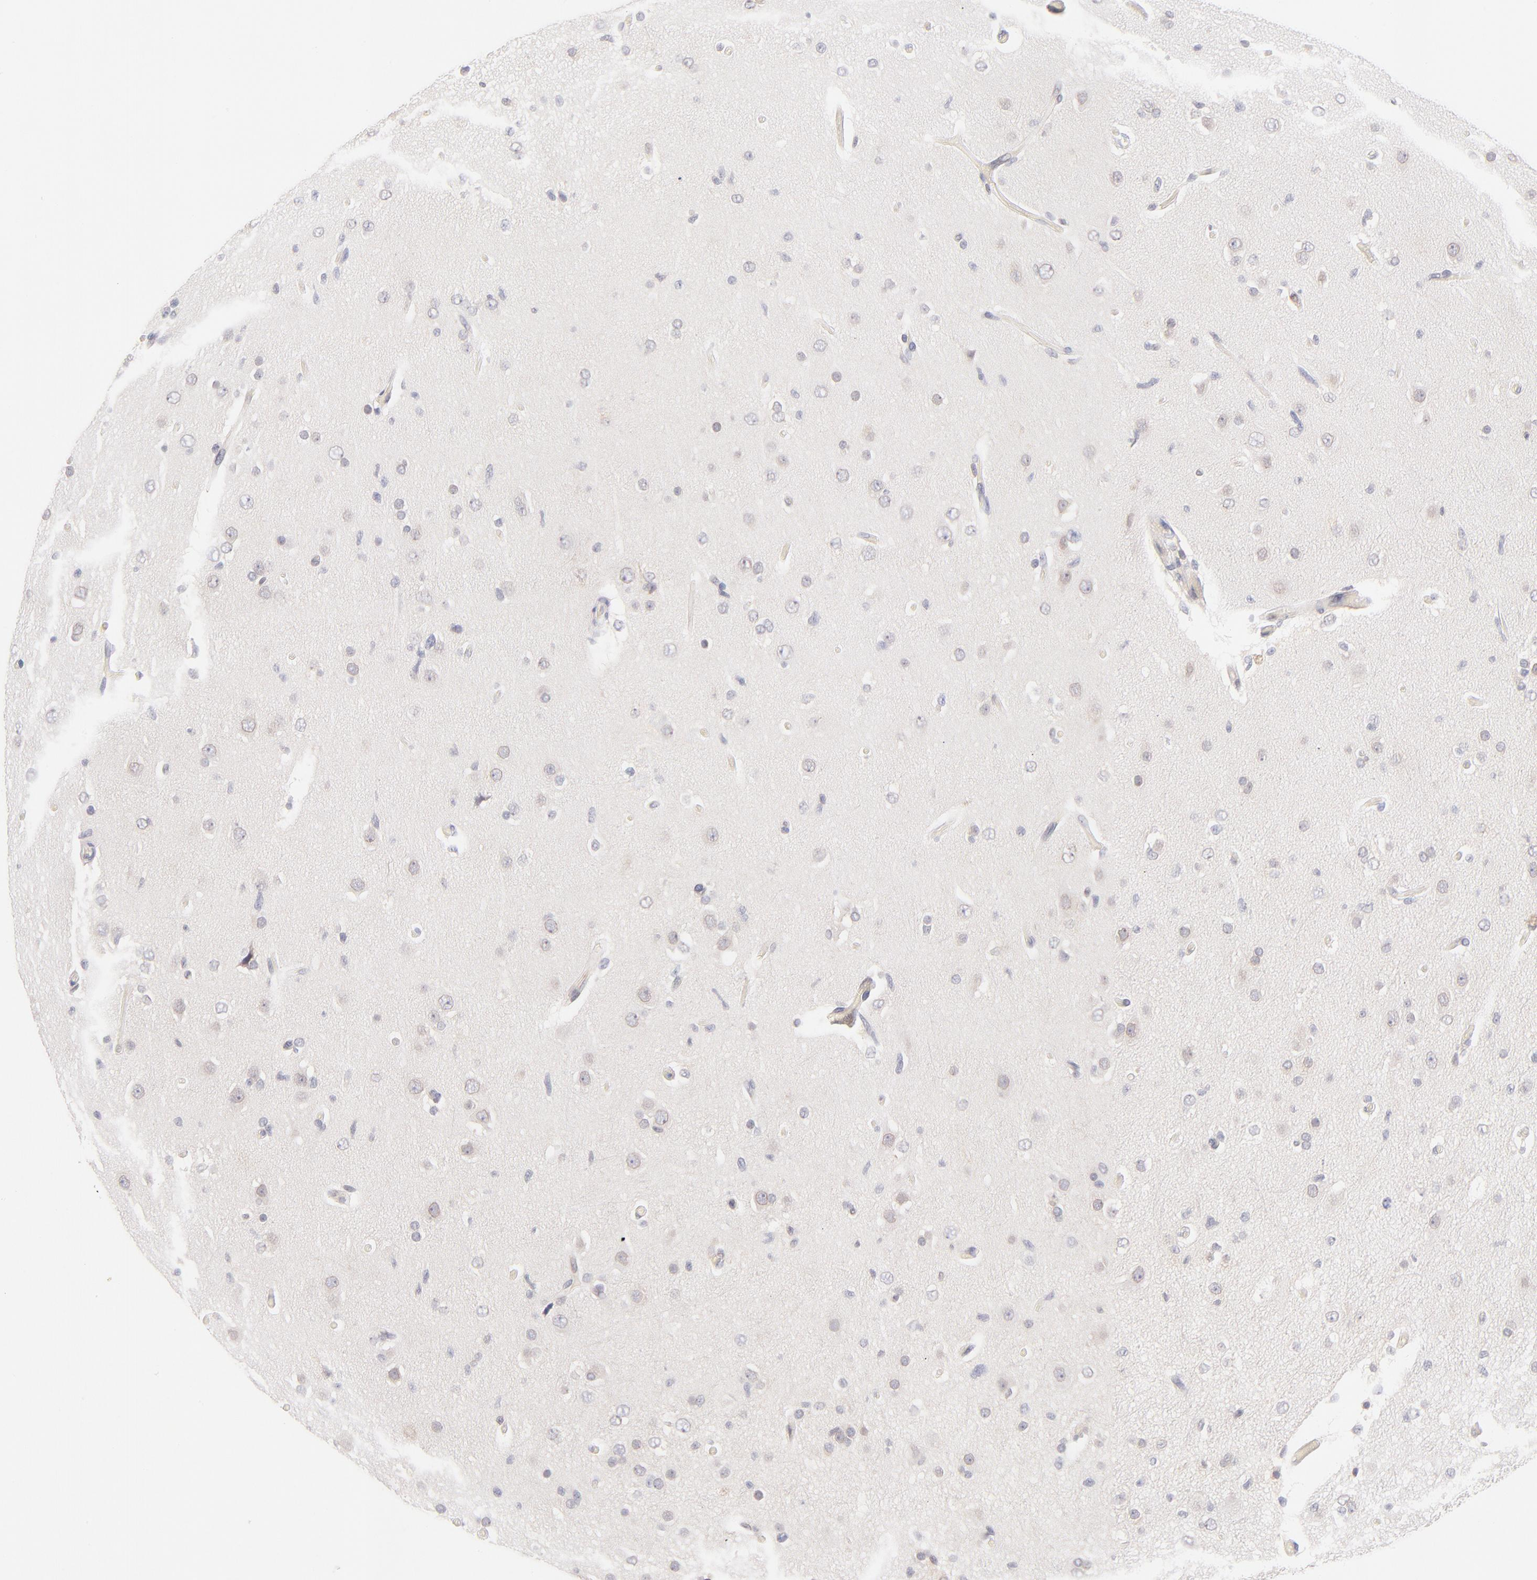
{"staining": {"intensity": "weak", "quantity": "25%-75%", "location": "nuclear"}, "tissue": "glioma", "cell_type": "Tumor cells", "image_type": "cancer", "snomed": [{"axis": "morphology", "description": "Glioma, malignant, High grade"}, {"axis": "topography", "description": "Brain"}], "caption": "Glioma was stained to show a protein in brown. There is low levels of weak nuclear expression in about 25%-75% of tumor cells. The staining was performed using DAB, with brown indicating positive protein expression. Nuclei are stained blue with hematoxylin.", "gene": "CASP6", "patient": {"sex": "male", "age": 33}}